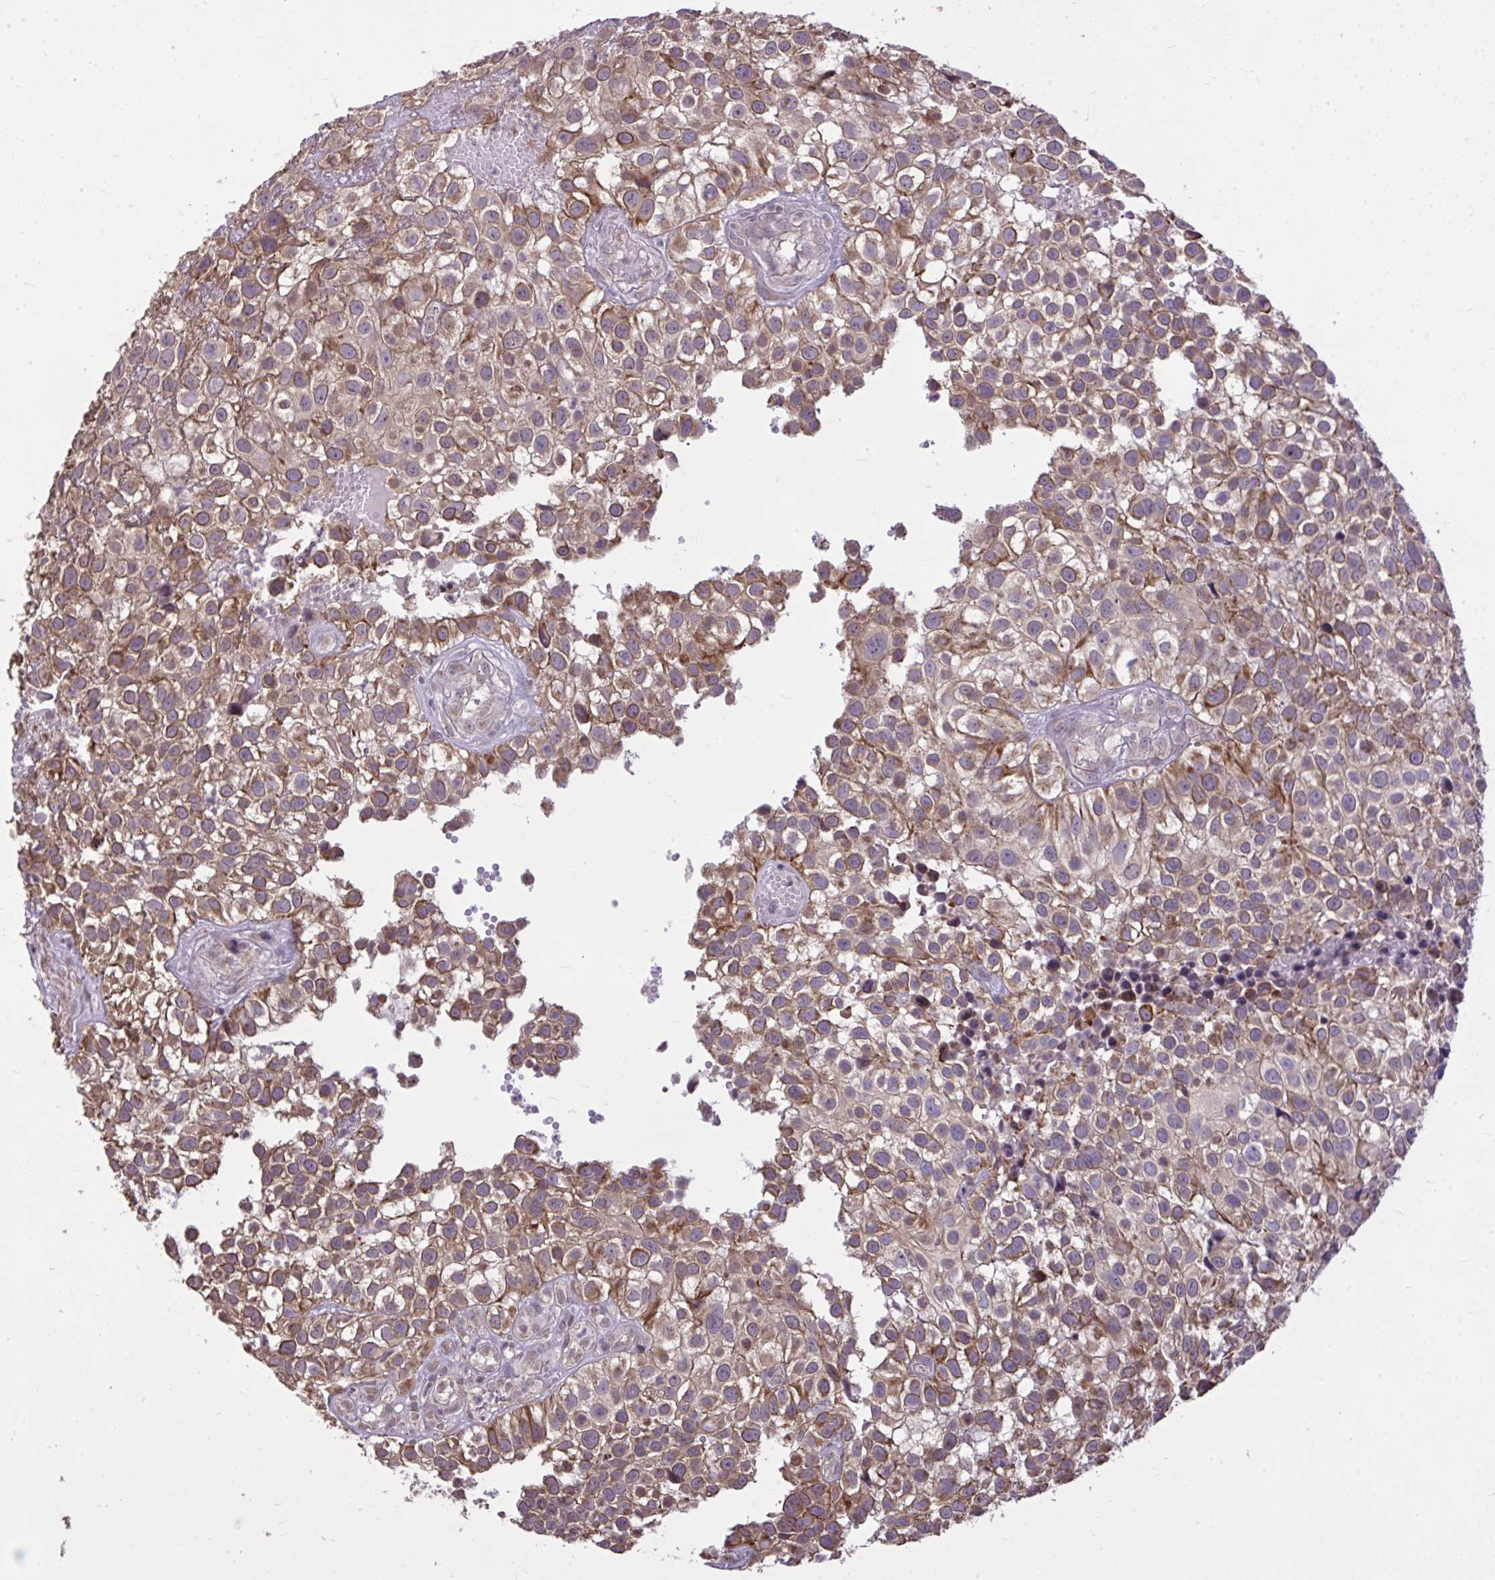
{"staining": {"intensity": "moderate", "quantity": ">75%", "location": "cytoplasmic/membranous"}, "tissue": "urothelial cancer", "cell_type": "Tumor cells", "image_type": "cancer", "snomed": [{"axis": "morphology", "description": "Urothelial carcinoma, High grade"}, {"axis": "topography", "description": "Urinary bladder"}], "caption": "This is a photomicrograph of immunohistochemistry staining of urothelial cancer, which shows moderate staining in the cytoplasmic/membranous of tumor cells.", "gene": "CYP20A1", "patient": {"sex": "male", "age": 56}}